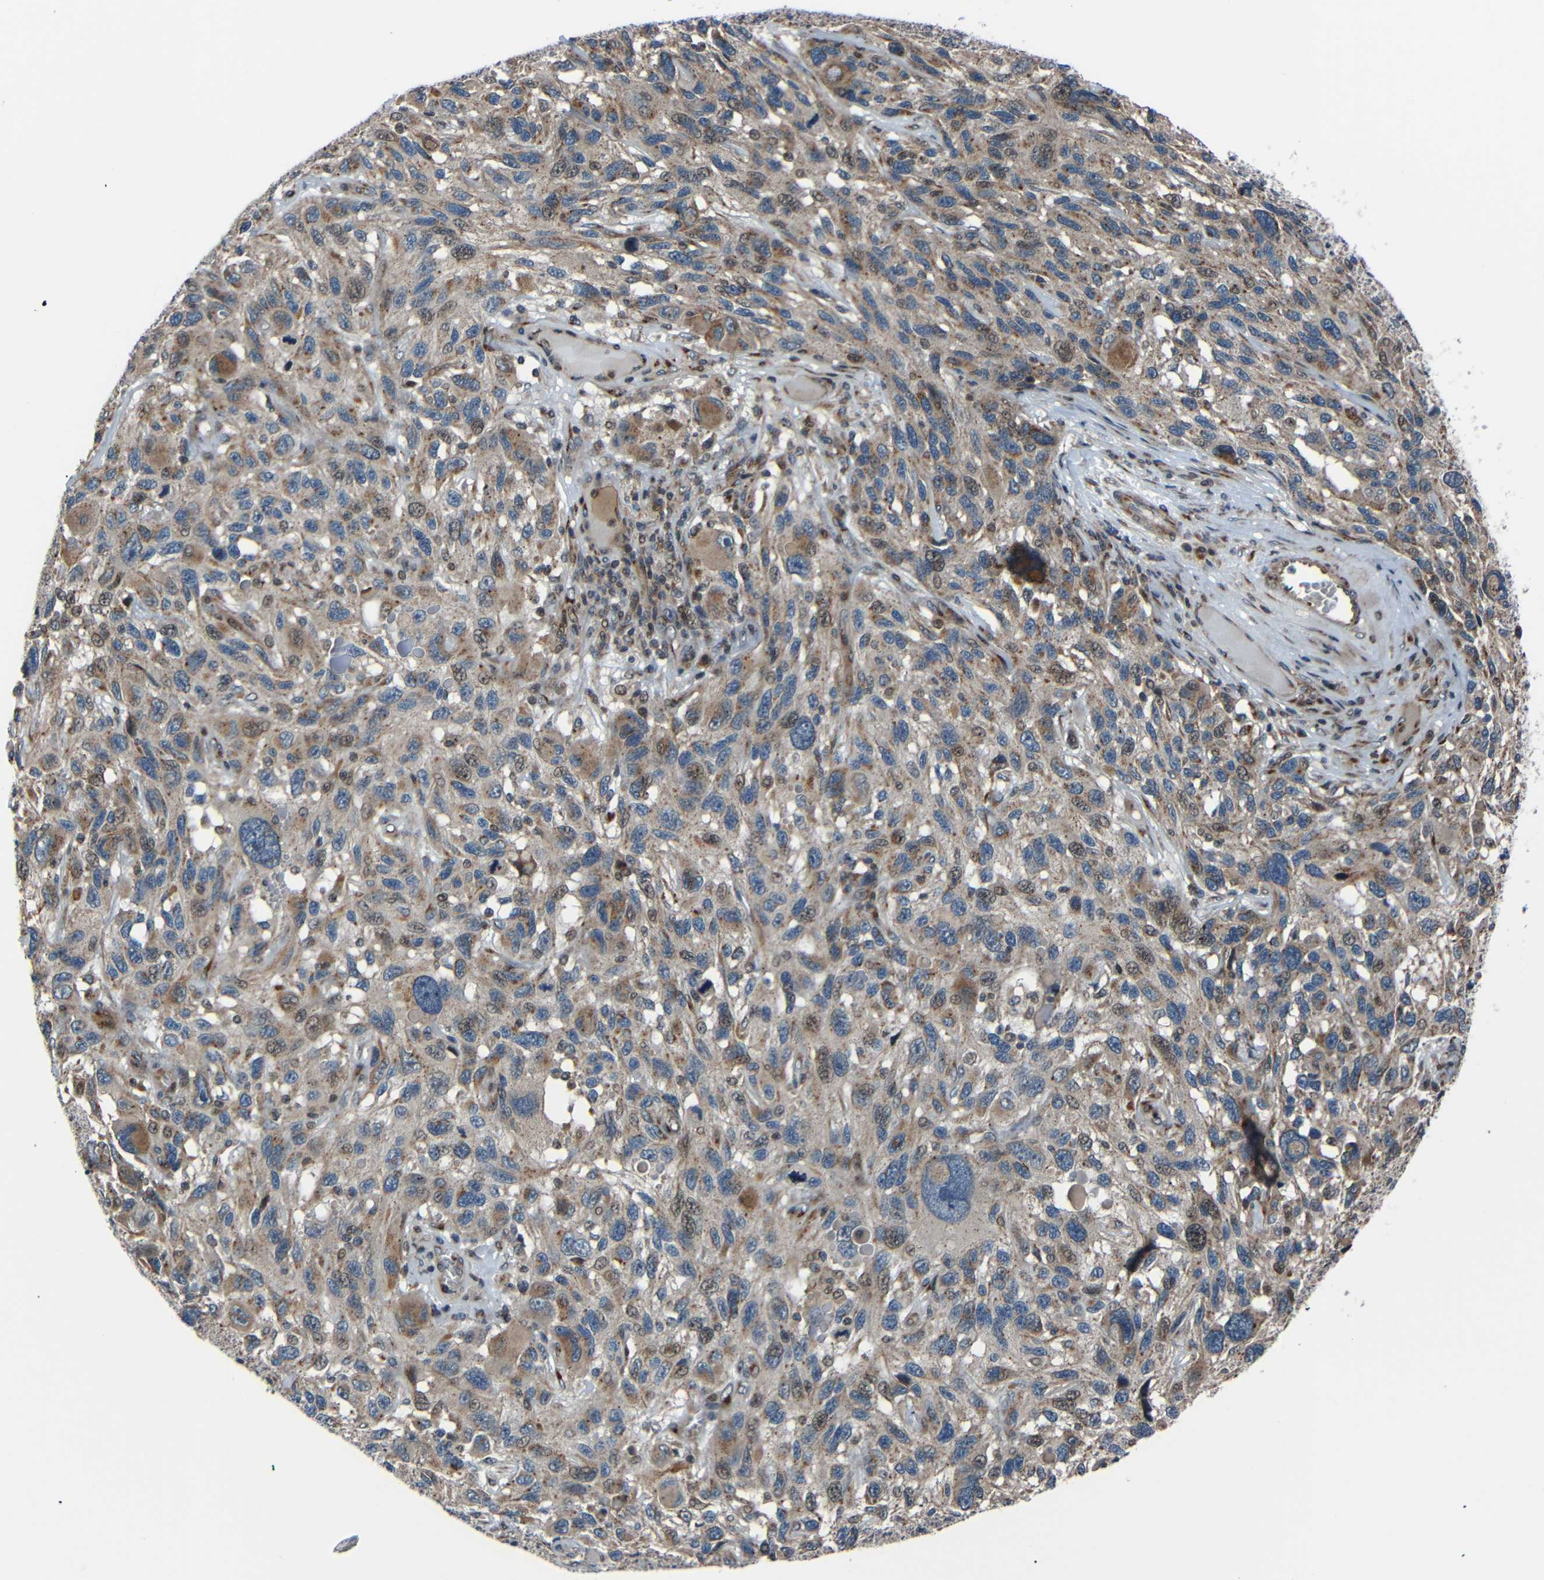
{"staining": {"intensity": "moderate", "quantity": "25%-75%", "location": "cytoplasmic/membranous,nuclear"}, "tissue": "melanoma", "cell_type": "Tumor cells", "image_type": "cancer", "snomed": [{"axis": "morphology", "description": "Malignant melanoma, NOS"}, {"axis": "topography", "description": "Skin"}], "caption": "DAB (3,3'-diaminobenzidine) immunohistochemical staining of melanoma displays moderate cytoplasmic/membranous and nuclear protein staining in approximately 25%-75% of tumor cells.", "gene": "AKAP9", "patient": {"sex": "male", "age": 53}}